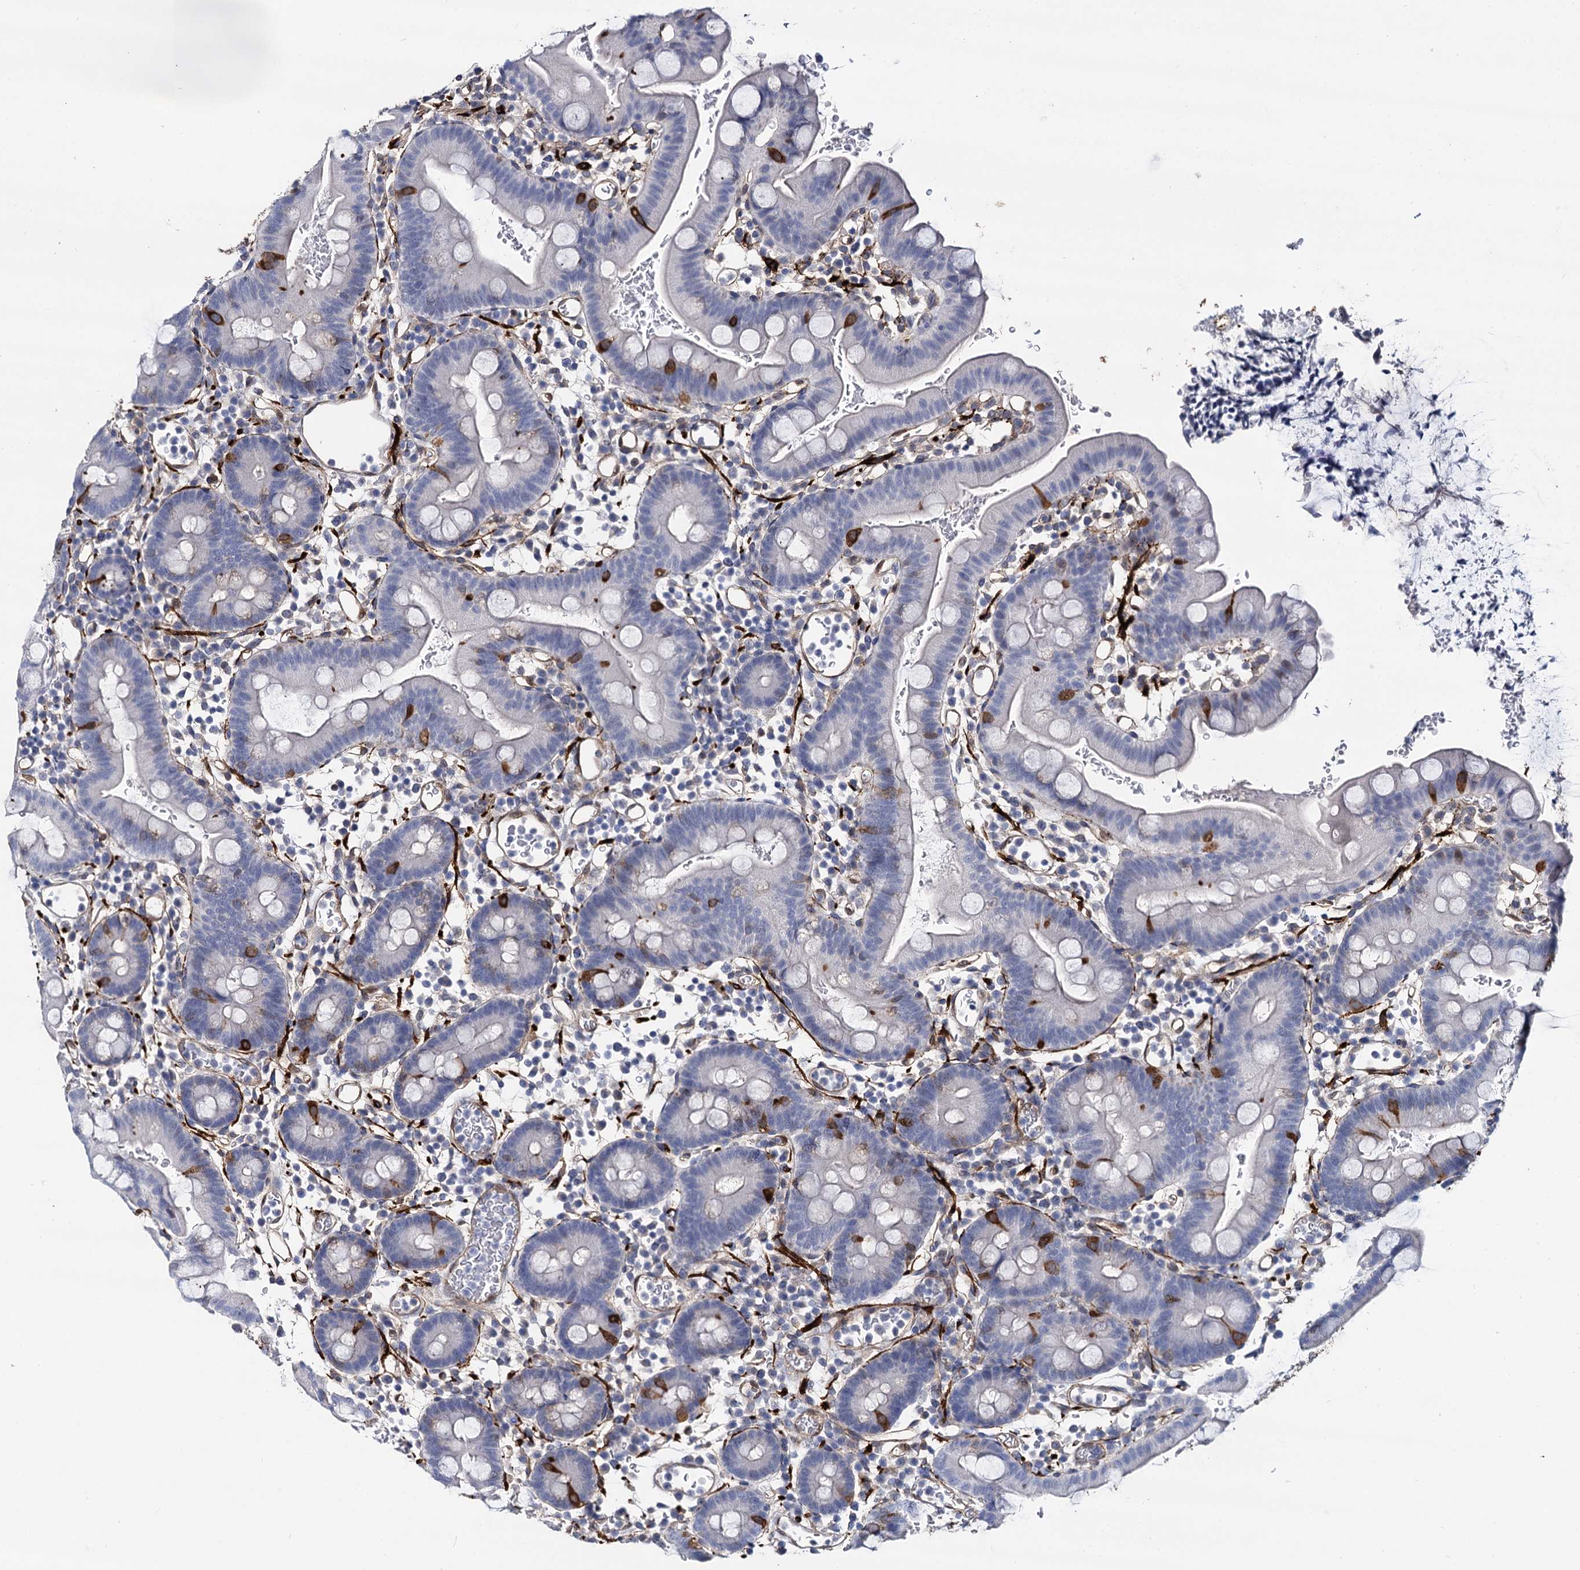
{"staining": {"intensity": "negative", "quantity": "none", "location": "none"}, "tissue": "small intestine", "cell_type": "Glandular cells", "image_type": "normal", "snomed": [{"axis": "morphology", "description": "Normal tissue, NOS"}, {"axis": "topography", "description": "Stomach, upper"}, {"axis": "topography", "description": "Stomach, lower"}, {"axis": "topography", "description": "Small intestine"}], "caption": "IHC histopathology image of normal small intestine stained for a protein (brown), which demonstrates no staining in glandular cells. (DAB (3,3'-diaminobenzidine) immunohistochemistry (IHC) visualized using brightfield microscopy, high magnification).", "gene": "STXBP1", "patient": {"sex": "male", "age": 68}}